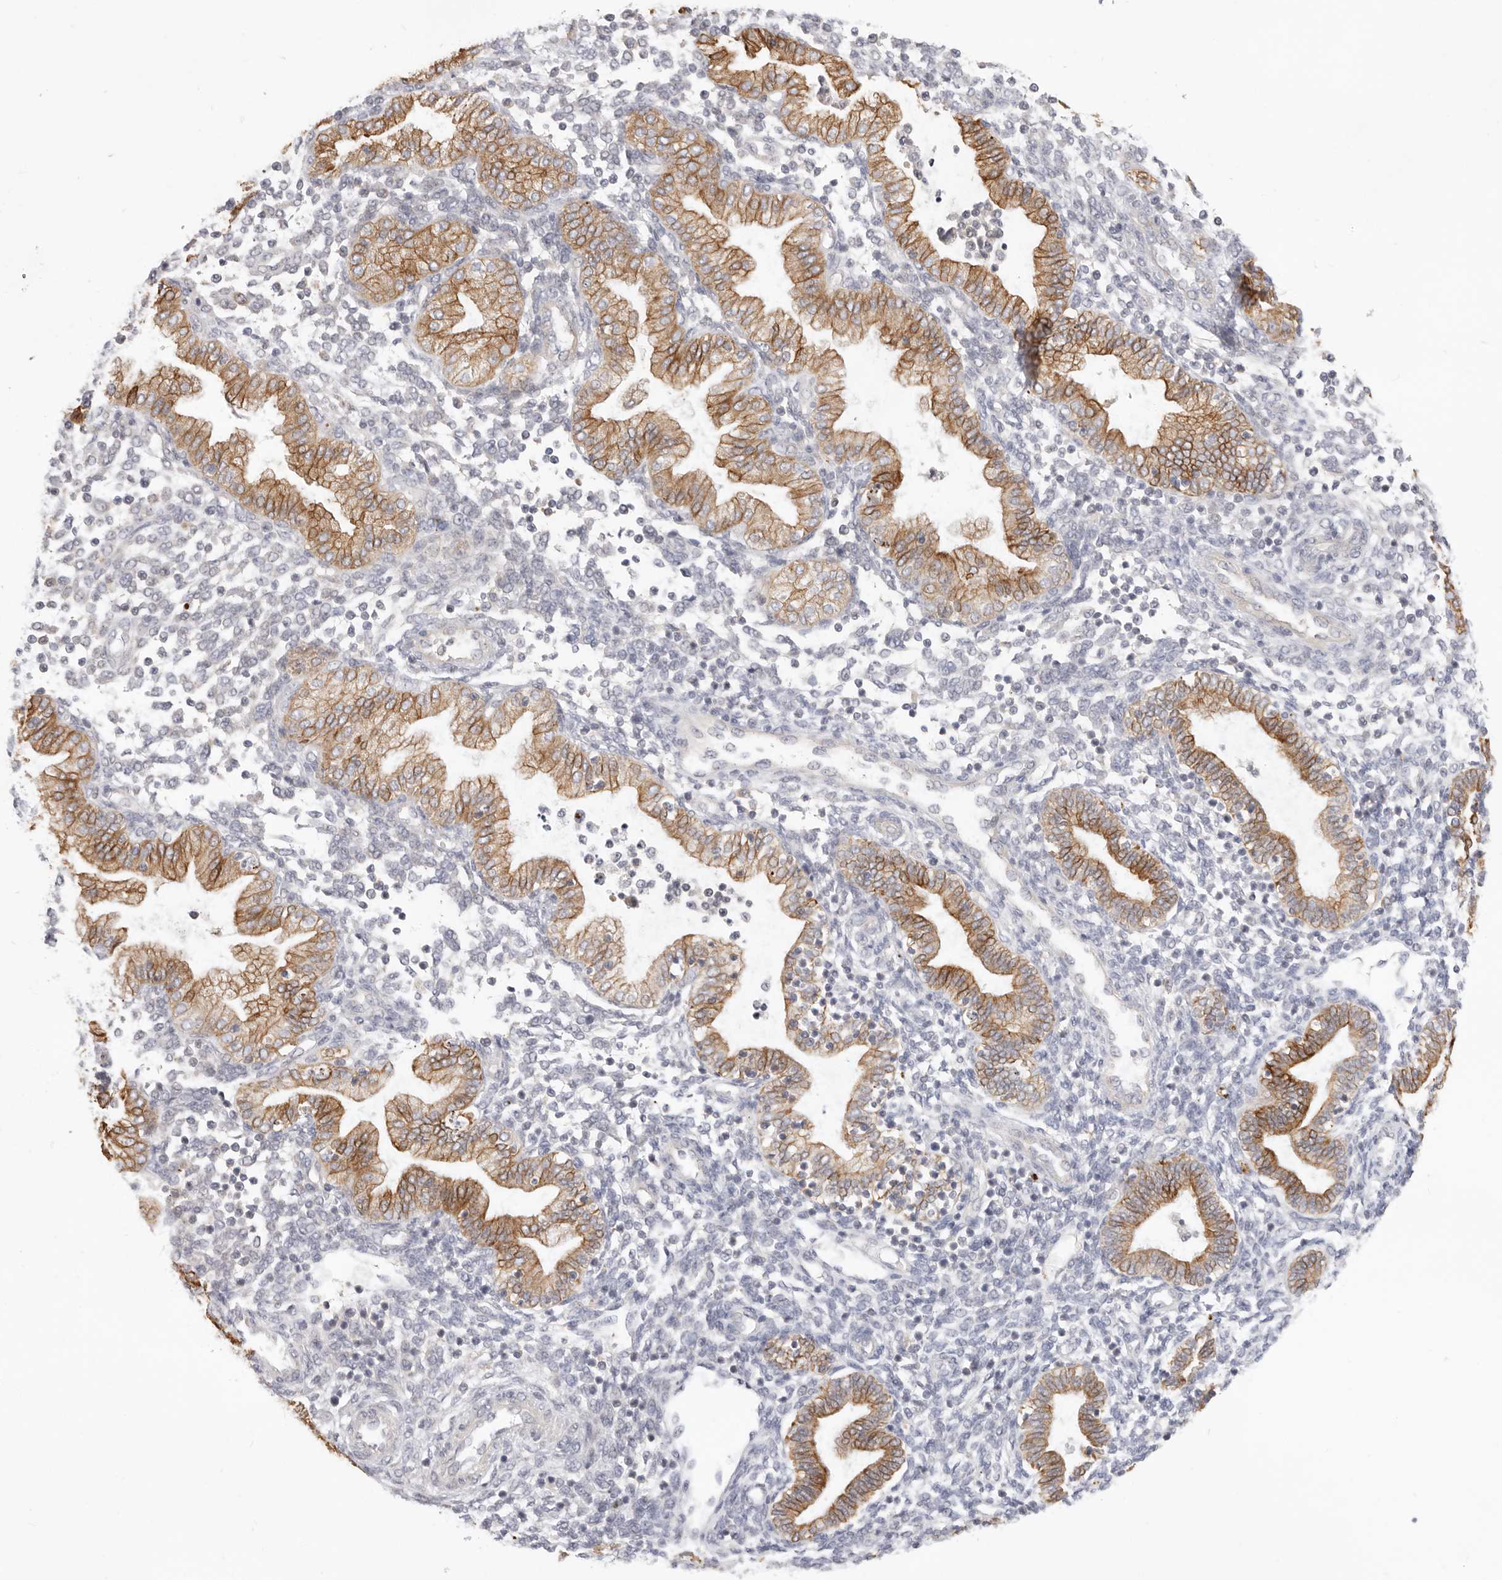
{"staining": {"intensity": "negative", "quantity": "none", "location": "none"}, "tissue": "endometrium", "cell_type": "Cells in endometrial stroma", "image_type": "normal", "snomed": [{"axis": "morphology", "description": "Normal tissue, NOS"}, {"axis": "topography", "description": "Endometrium"}], "caption": "An image of human endometrium is negative for staining in cells in endometrial stroma. The staining is performed using DAB brown chromogen with nuclei counter-stained in using hematoxylin.", "gene": "USH1C", "patient": {"sex": "female", "age": 53}}